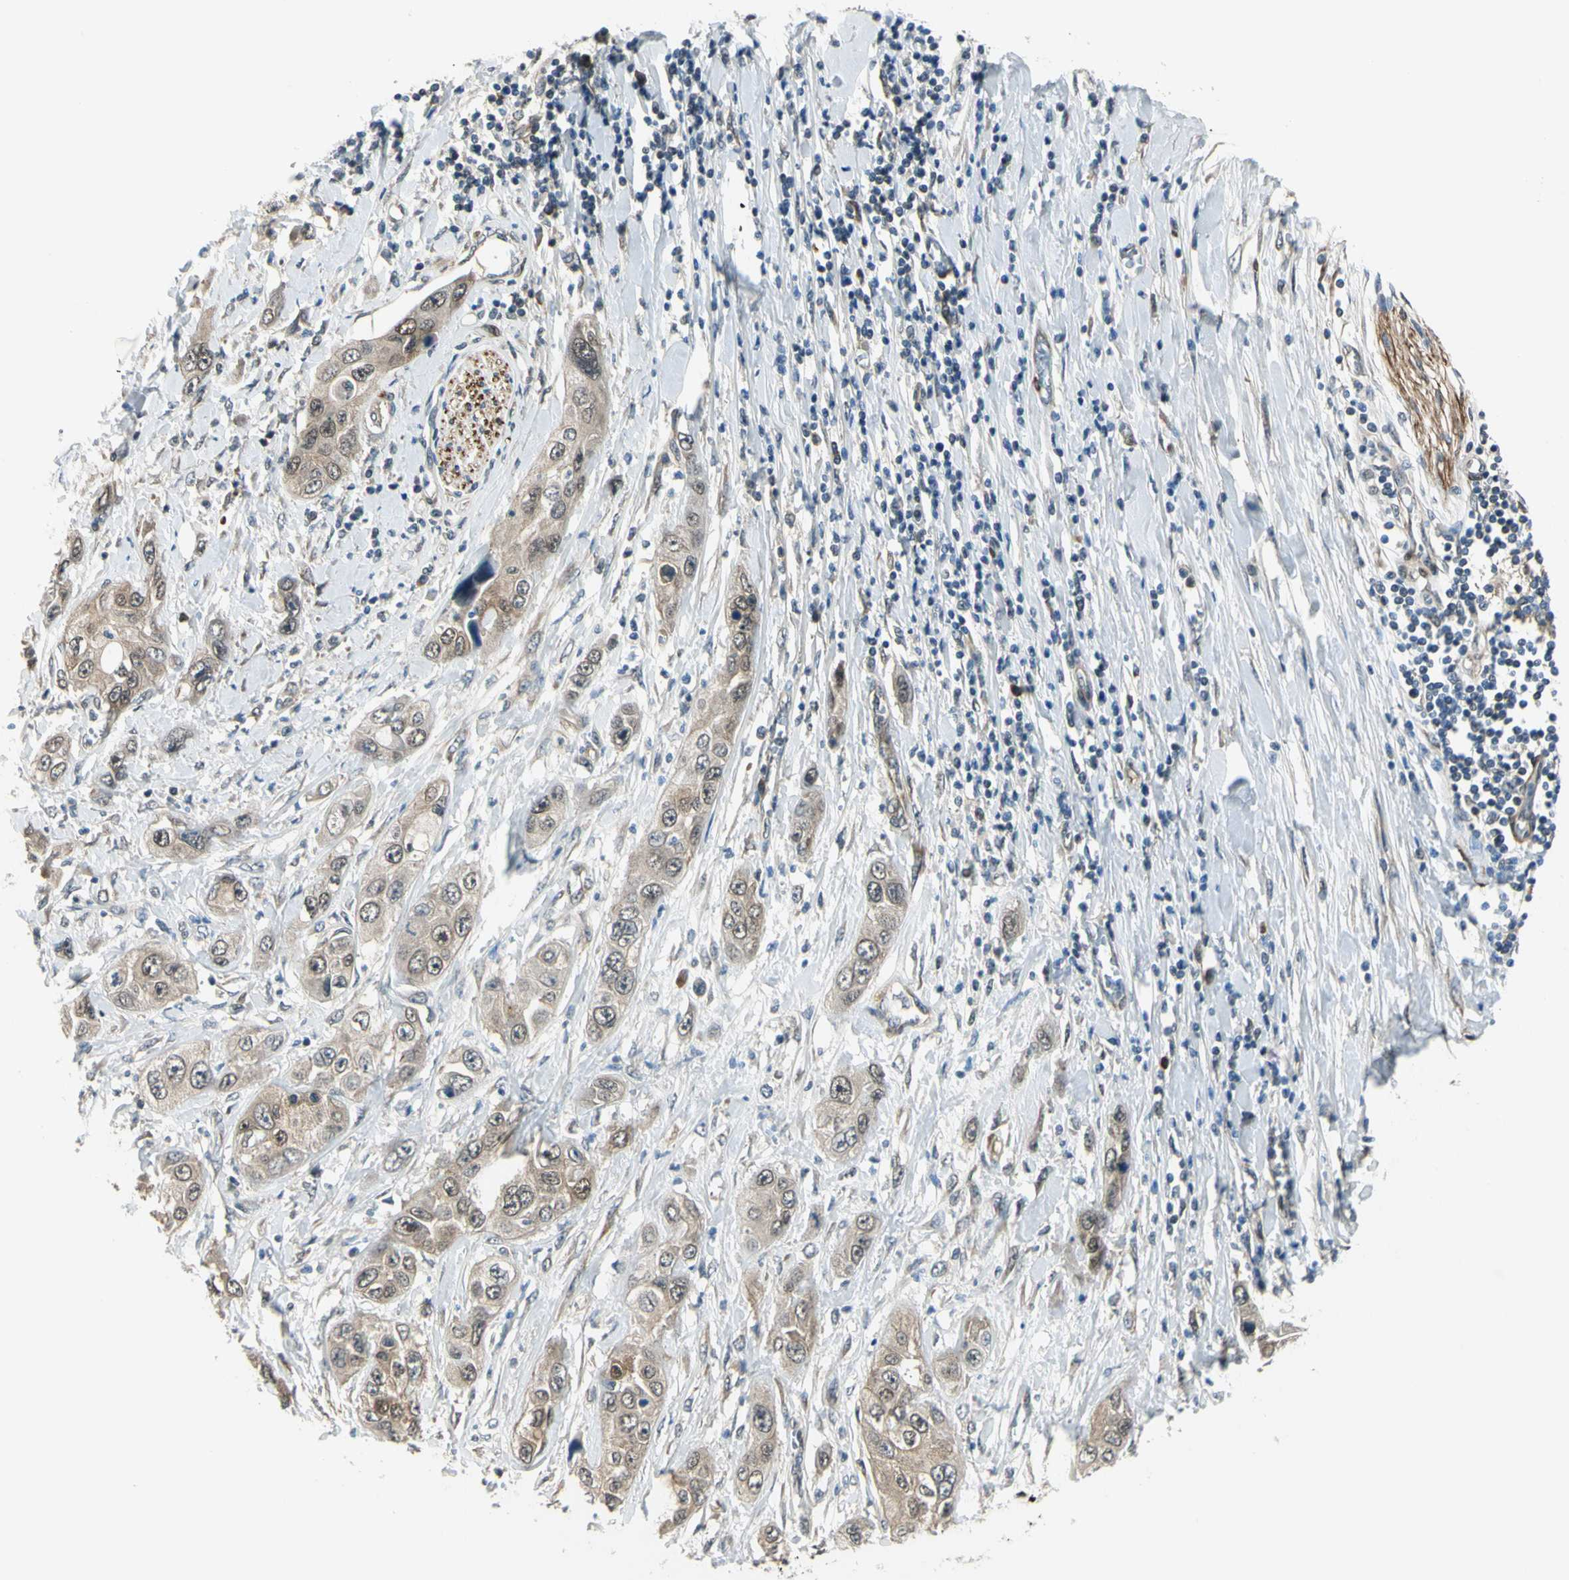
{"staining": {"intensity": "weak", "quantity": ">75%", "location": "cytoplasmic/membranous,nuclear"}, "tissue": "pancreatic cancer", "cell_type": "Tumor cells", "image_type": "cancer", "snomed": [{"axis": "morphology", "description": "Adenocarcinoma, NOS"}, {"axis": "topography", "description": "Pancreas"}], "caption": "Pancreatic adenocarcinoma stained with a brown dye displays weak cytoplasmic/membranous and nuclear positive positivity in about >75% of tumor cells.", "gene": "RASGRF1", "patient": {"sex": "female", "age": 70}}